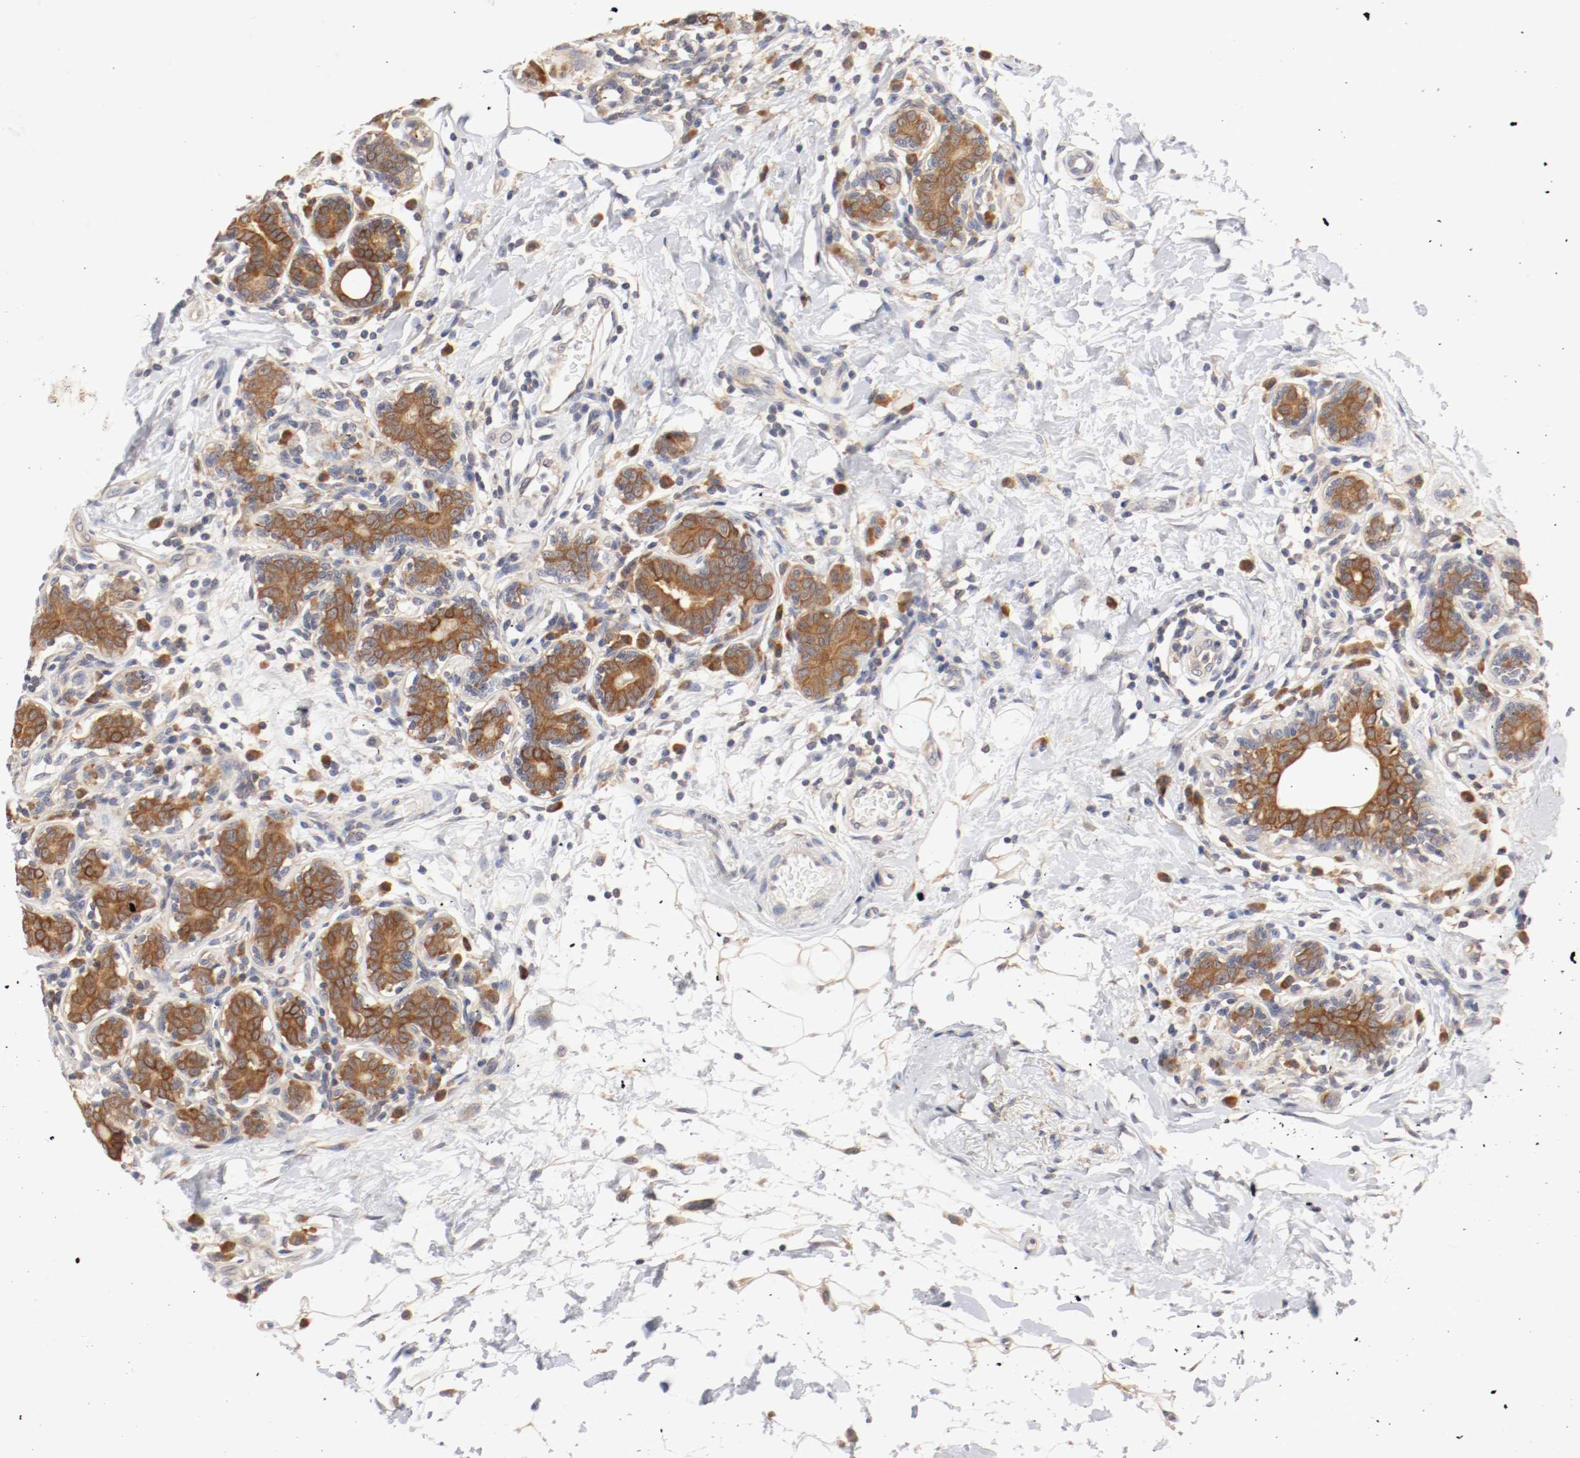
{"staining": {"intensity": "moderate", "quantity": ">75%", "location": "cytoplasmic/membranous"}, "tissue": "breast cancer", "cell_type": "Tumor cells", "image_type": "cancer", "snomed": [{"axis": "morphology", "description": "Normal tissue, NOS"}, {"axis": "morphology", "description": "Lobular carcinoma"}, {"axis": "topography", "description": "Breast"}], "caption": "Protein expression analysis of human breast lobular carcinoma reveals moderate cytoplasmic/membranous positivity in approximately >75% of tumor cells. Using DAB (3,3'-diaminobenzidine) (brown) and hematoxylin (blue) stains, captured at high magnification using brightfield microscopy.", "gene": "FKBP3", "patient": {"sex": "female", "age": 47}}